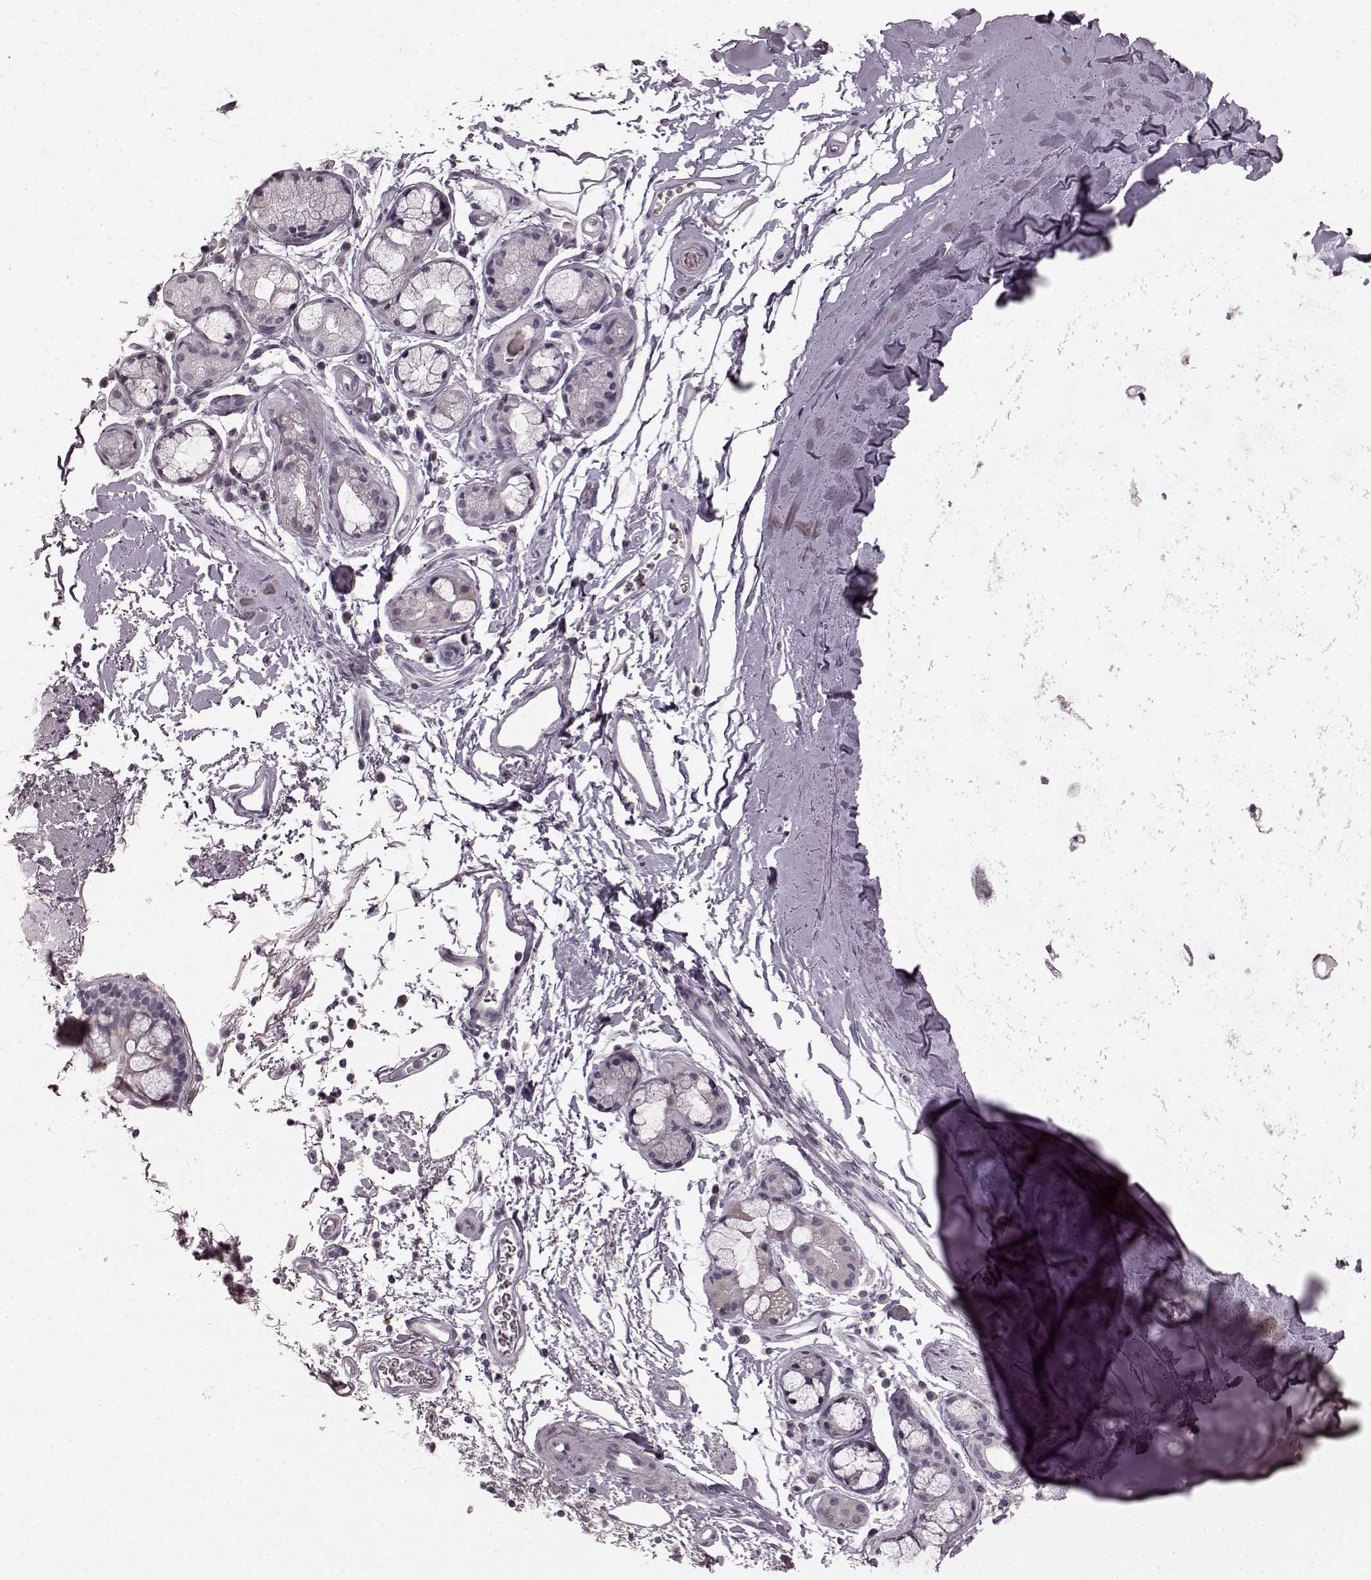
{"staining": {"intensity": "negative", "quantity": "none", "location": "none"}, "tissue": "soft tissue", "cell_type": "Chondrocytes", "image_type": "normal", "snomed": [{"axis": "morphology", "description": "Normal tissue, NOS"}, {"axis": "topography", "description": "Lymph node"}, {"axis": "topography", "description": "Bronchus"}], "caption": "High power microscopy photomicrograph of an immunohistochemistry (IHC) histopathology image of normal soft tissue, revealing no significant expression in chondrocytes.", "gene": "CCNA2", "patient": {"sex": "female", "age": 70}}